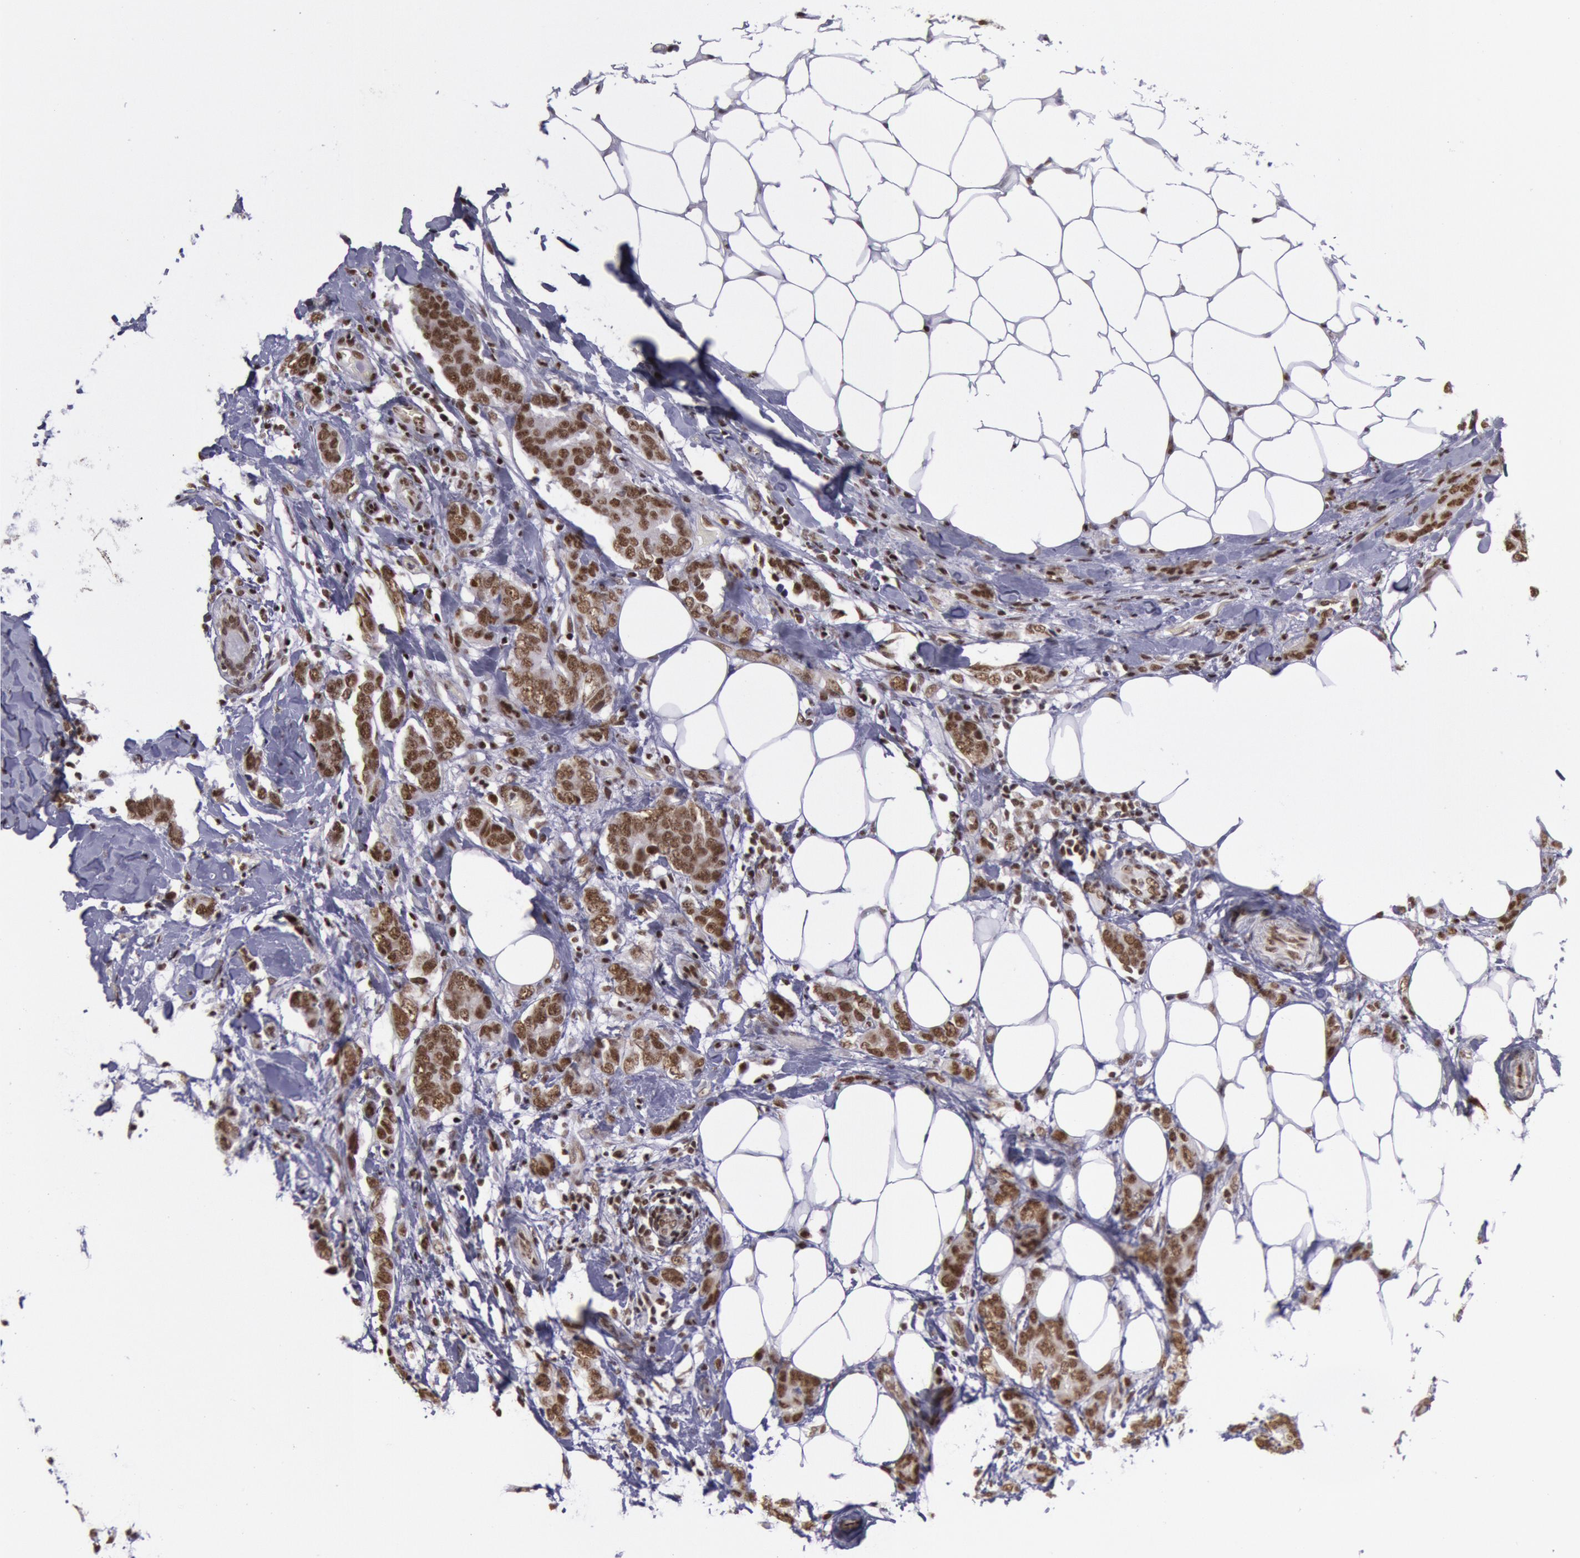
{"staining": {"intensity": "moderate", "quantity": ">75%", "location": "nuclear"}, "tissue": "breast cancer", "cell_type": "Tumor cells", "image_type": "cancer", "snomed": [{"axis": "morphology", "description": "Duct carcinoma"}, {"axis": "topography", "description": "Breast"}], "caption": "Immunohistochemical staining of human breast infiltrating ductal carcinoma demonstrates medium levels of moderate nuclear protein expression in approximately >75% of tumor cells.", "gene": "NKAP", "patient": {"sex": "female", "age": 53}}